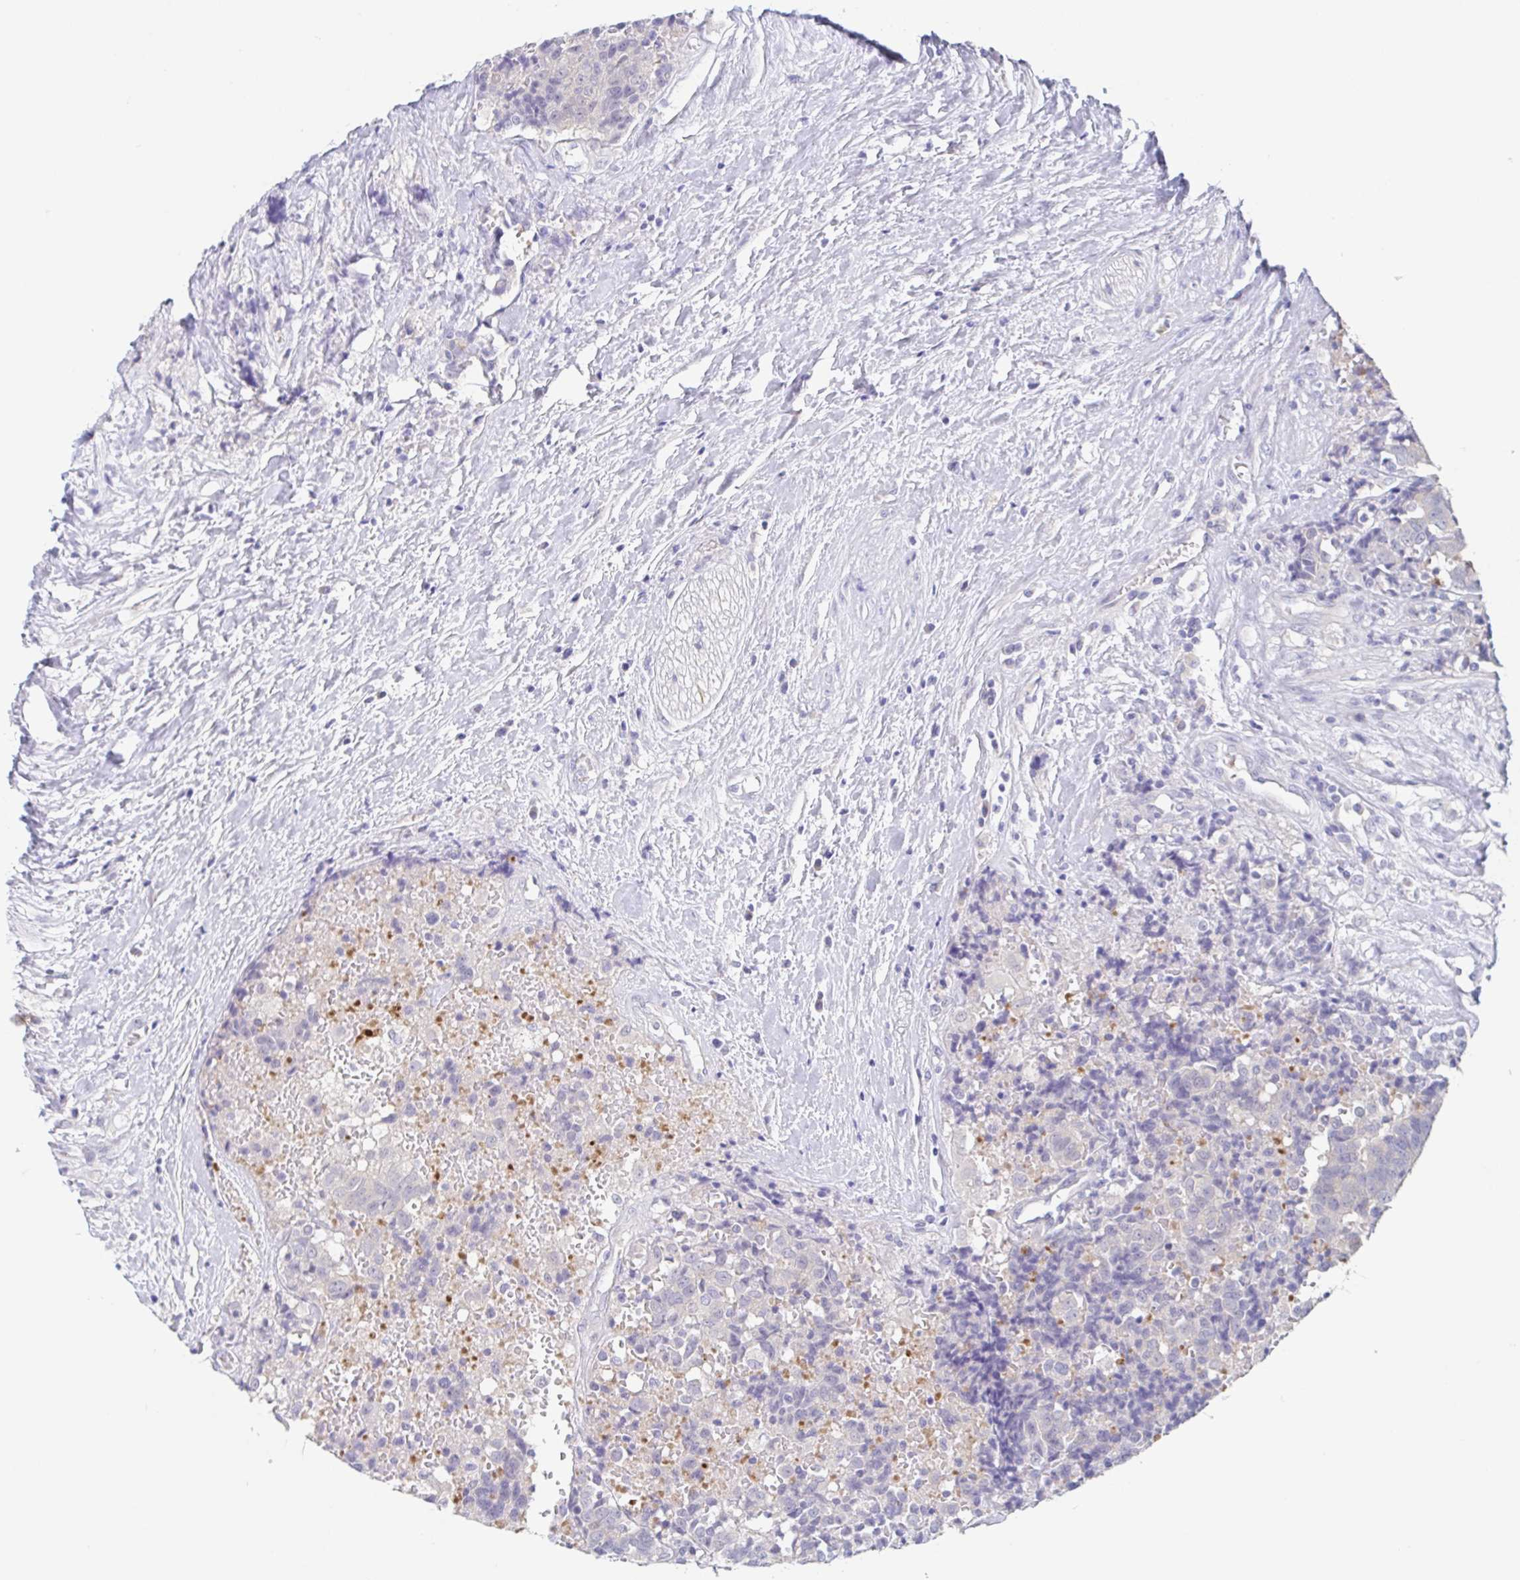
{"staining": {"intensity": "negative", "quantity": "none", "location": "none"}, "tissue": "prostate cancer", "cell_type": "Tumor cells", "image_type": "cancer", "snomed": [{"axis": "morphology", "description": "Adenocarcinoma, High grade"}, {"axis": "topography", "description": "Prostate and seminal vesicle, NOS"}], "caption": "Immunohistochemistry (IHC) photomicrograph of neoplastic tissue: human adenocarcinoma (high-grade) (prostate) stained with DAB reveals no significant protein expression in tumor cells.", "gene": "HTR2A", "patient": {"sex": "male", "age": 60}}